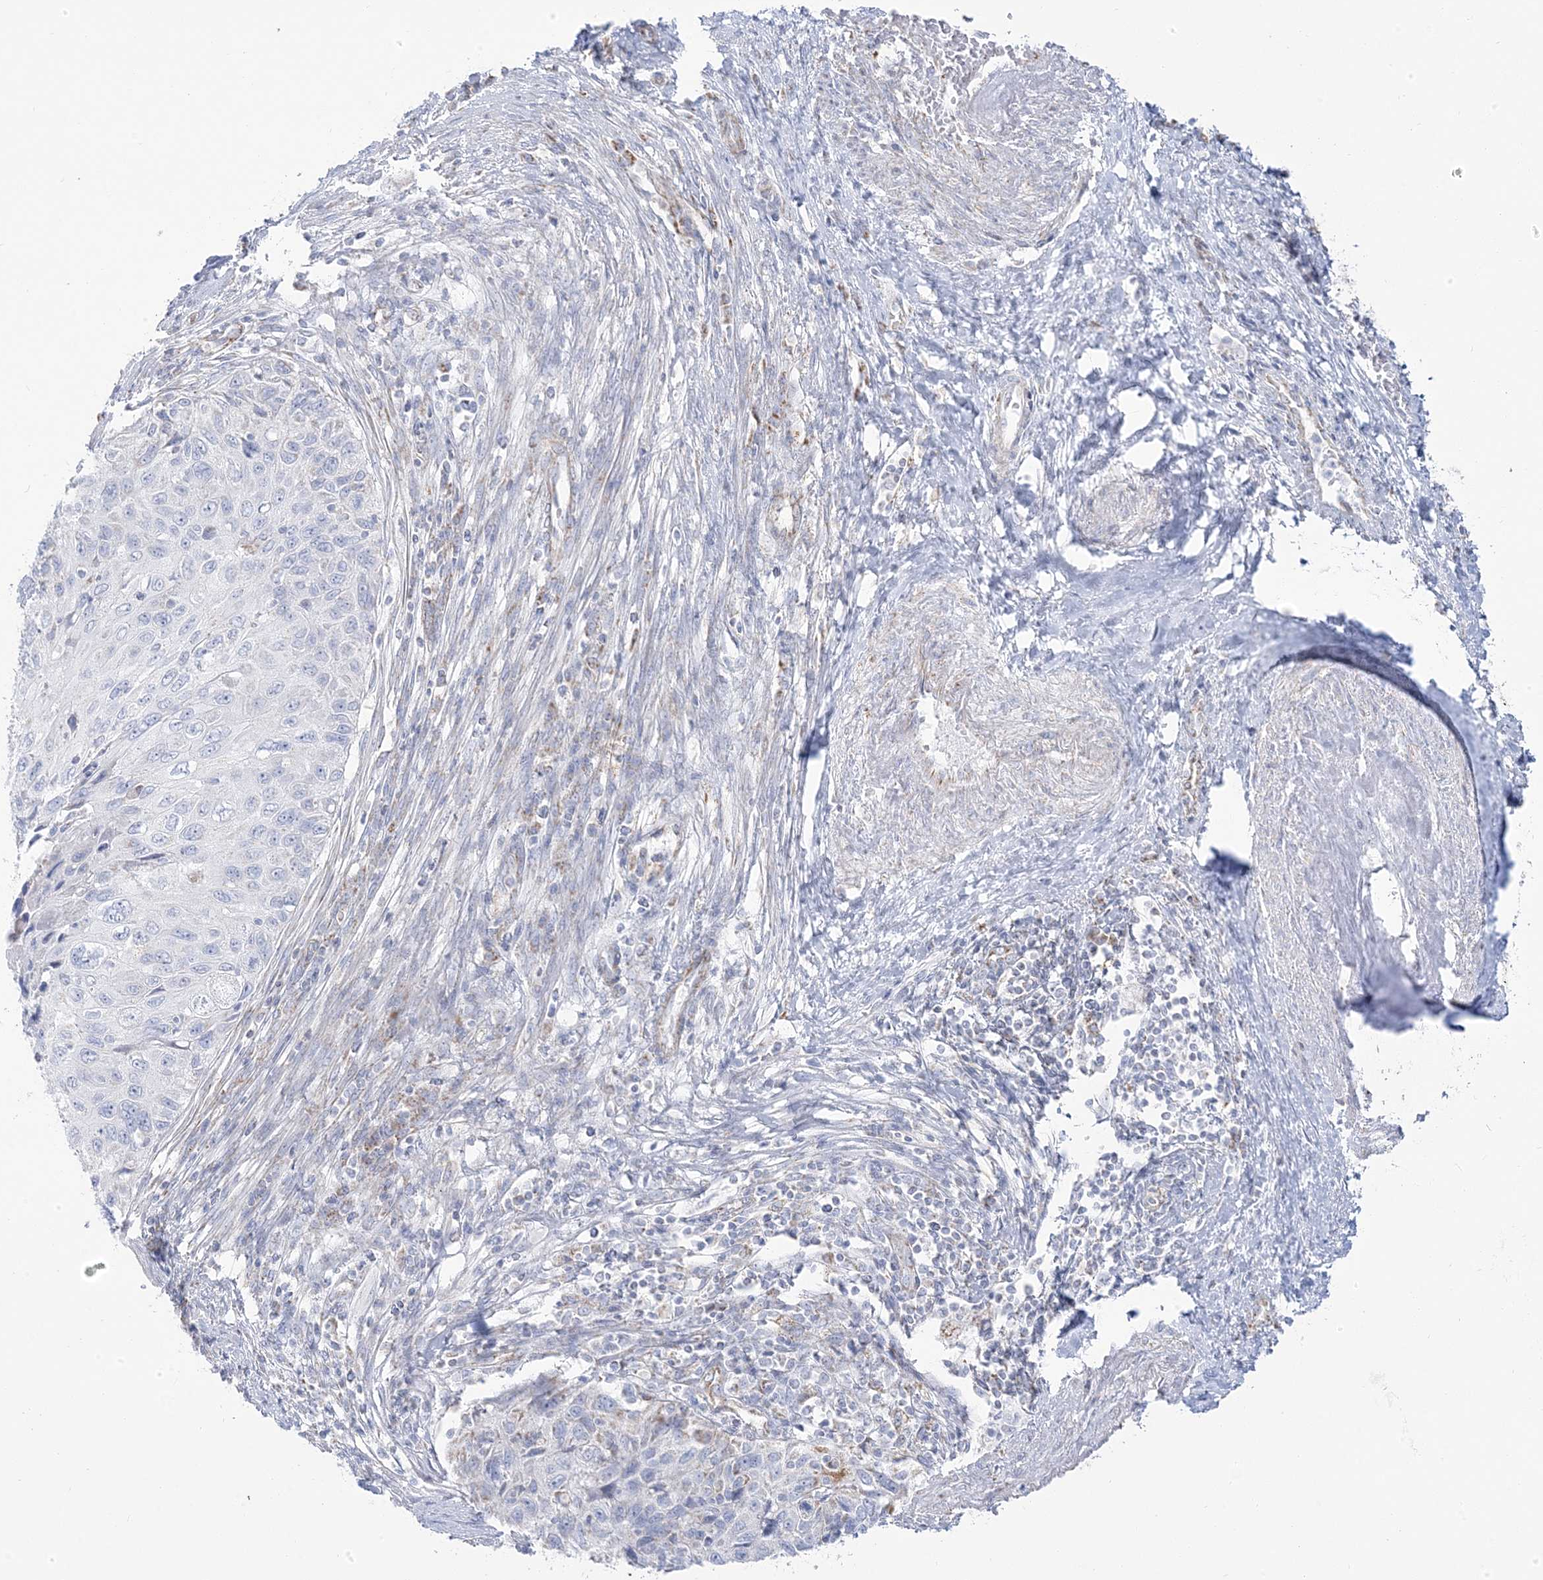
{"staining": {"intensity": "negative", "quantity": "none", "location": "none"}, "tissue": "cervical cancer", "cell_type": "Tumor cells", "image_type": "cancer", "snomed": [{"axis": "morphology", "description": "Squamous cell carcinoma, NOS"}, {"axis": "topography", "description": "Cervix"}], "caption": "High magnification brightfield microscopy of cervical cancer (squamous cell carcinoma) stained with DAB (3,3'-diaminobenzidine) (brown) and counterstained with hematoxylin (blue): tumor cells show no significant staining.", "gene": "PCCB", "patient": {"sex": "female", "age": 70}}